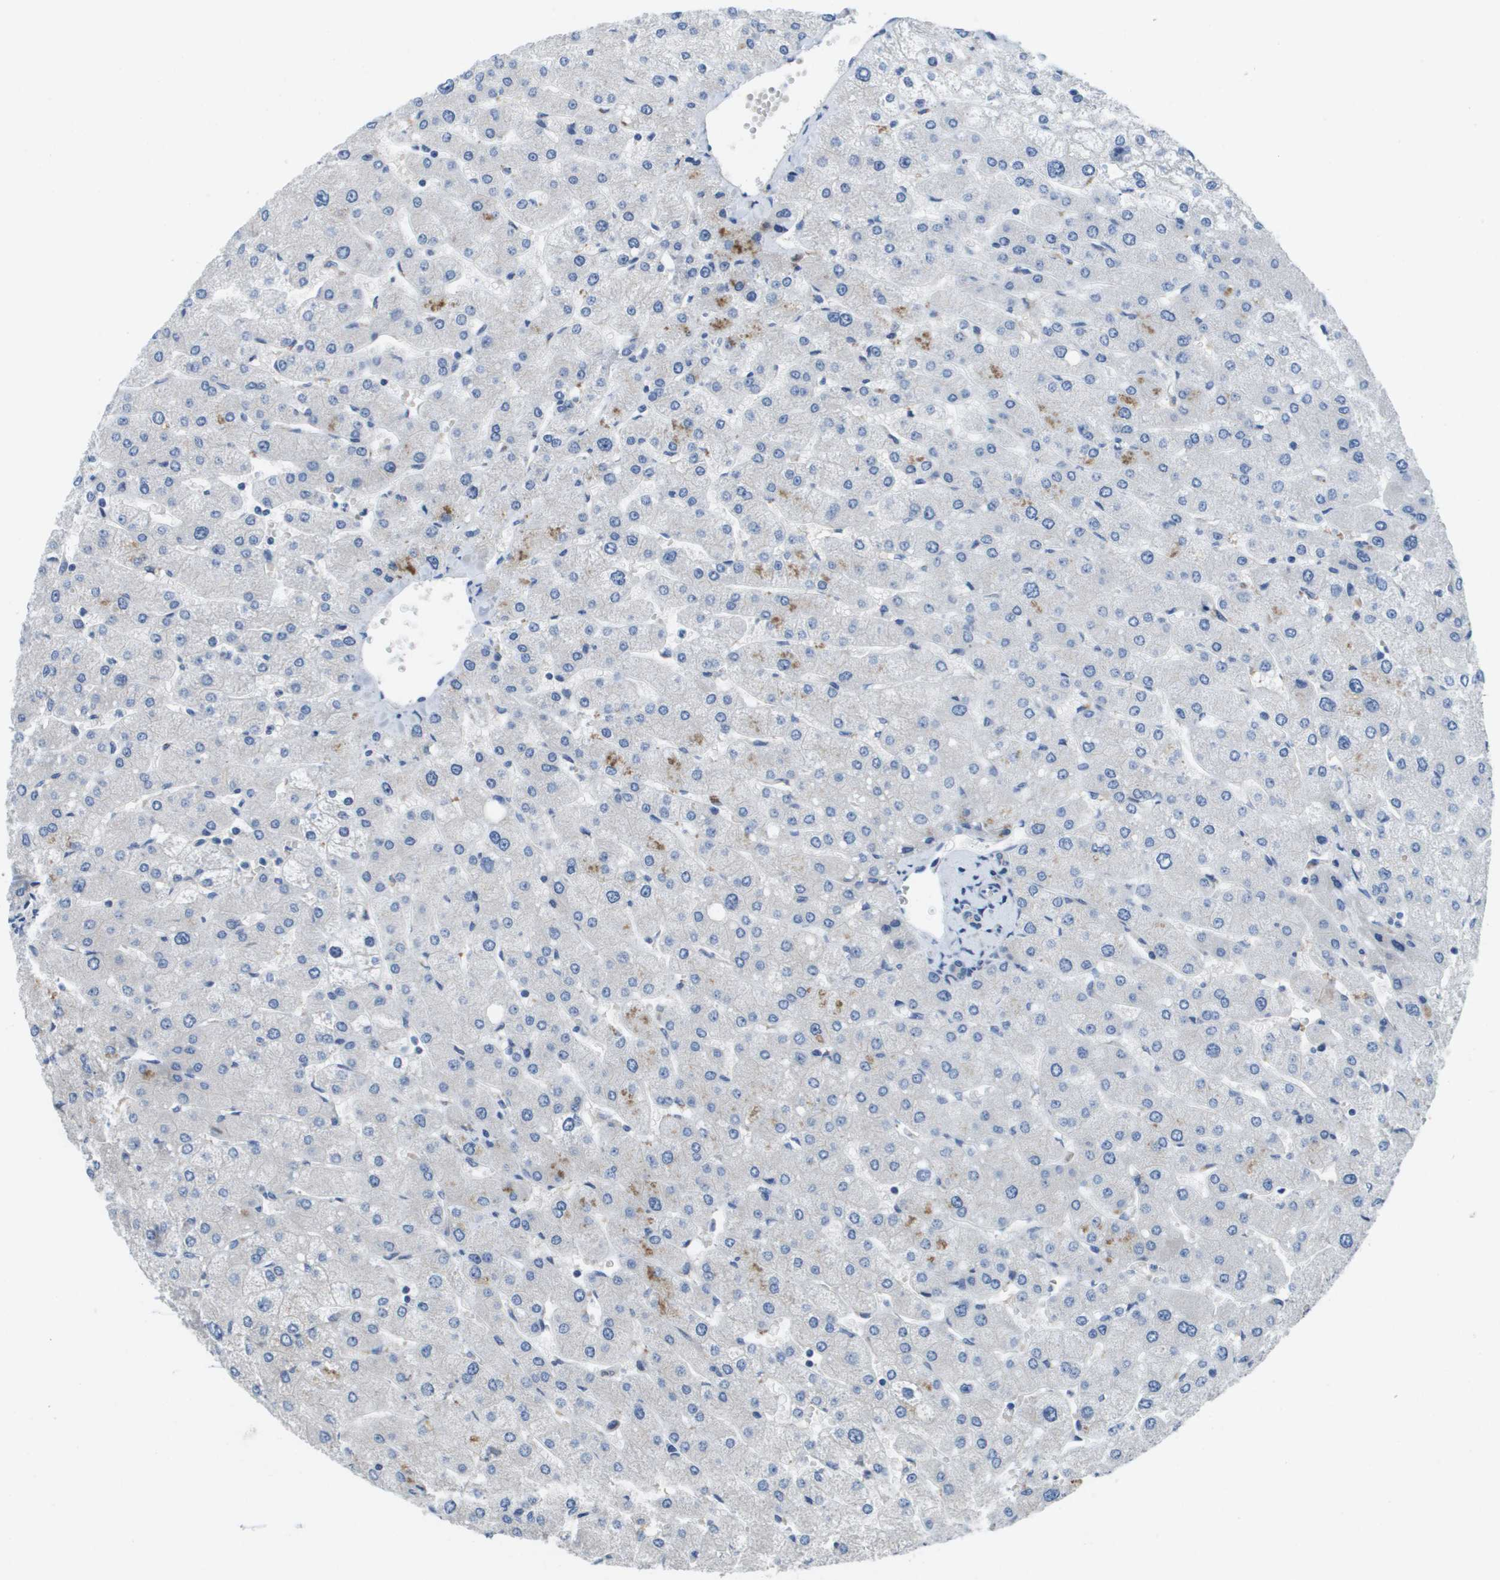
{"staining": {"intensity": "negative", "quantity": "none", "location": "none"}, "tissue": "liver", "cell_type": "Cholangiocytes", "image_type": "normal", "snomed": [{"axis": "morphology", "description": "Normal tissue, NOS"}, {"axis": "topography", "description": "Liver"}], "caption": "The immunohistochemistry image has no significant expression in cholangiocytes of liver.", "gene": "NCS1", "patient": {"sex": "male", "age": 55}}